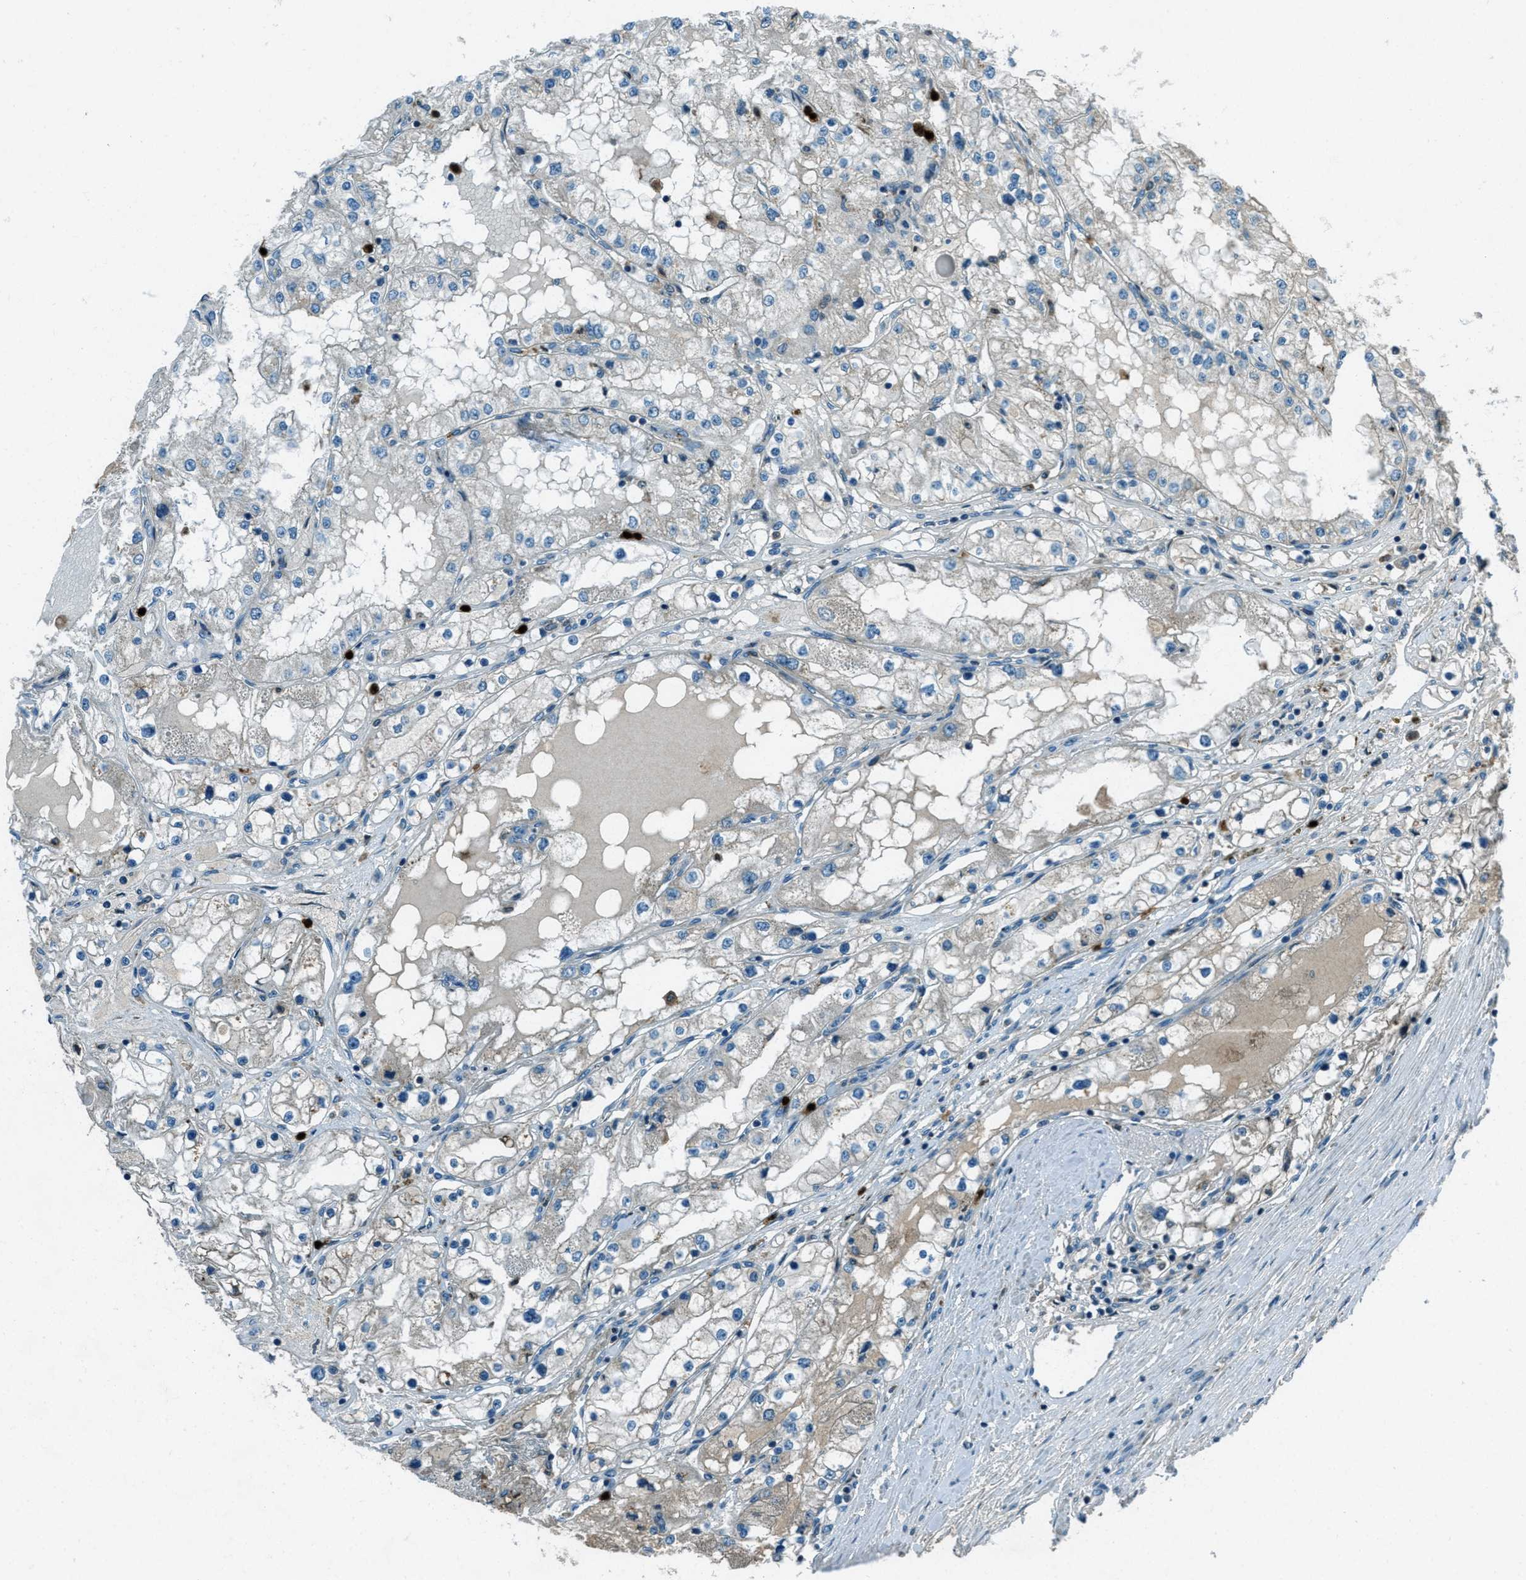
{"staining": {"intensity": "negative", "quantity": "none", "location": "none"}, "tissue": "renal cancer", "cell_type": "Tumor cells", "image_type": "cancer", "snomed": [{"axis": "morphology", "description": "Adenocarcinoma, NOS"}, {"axis": "topography", "description": "Kidney"}], "caption": "High magnification brightfield microscopy of renal cancer (adenocarcinoma) stained with DAB (3,3'-diaminobenzidine) (brown) and counterstained with hematoxylin (blue): tumor cells show no significant staining. (DAB immunohistochemistry (IHC) visualized using brightfield microscopy, high magnification).", "gene": "FAR1", "patient": {"sex": "male", "age": 68}}